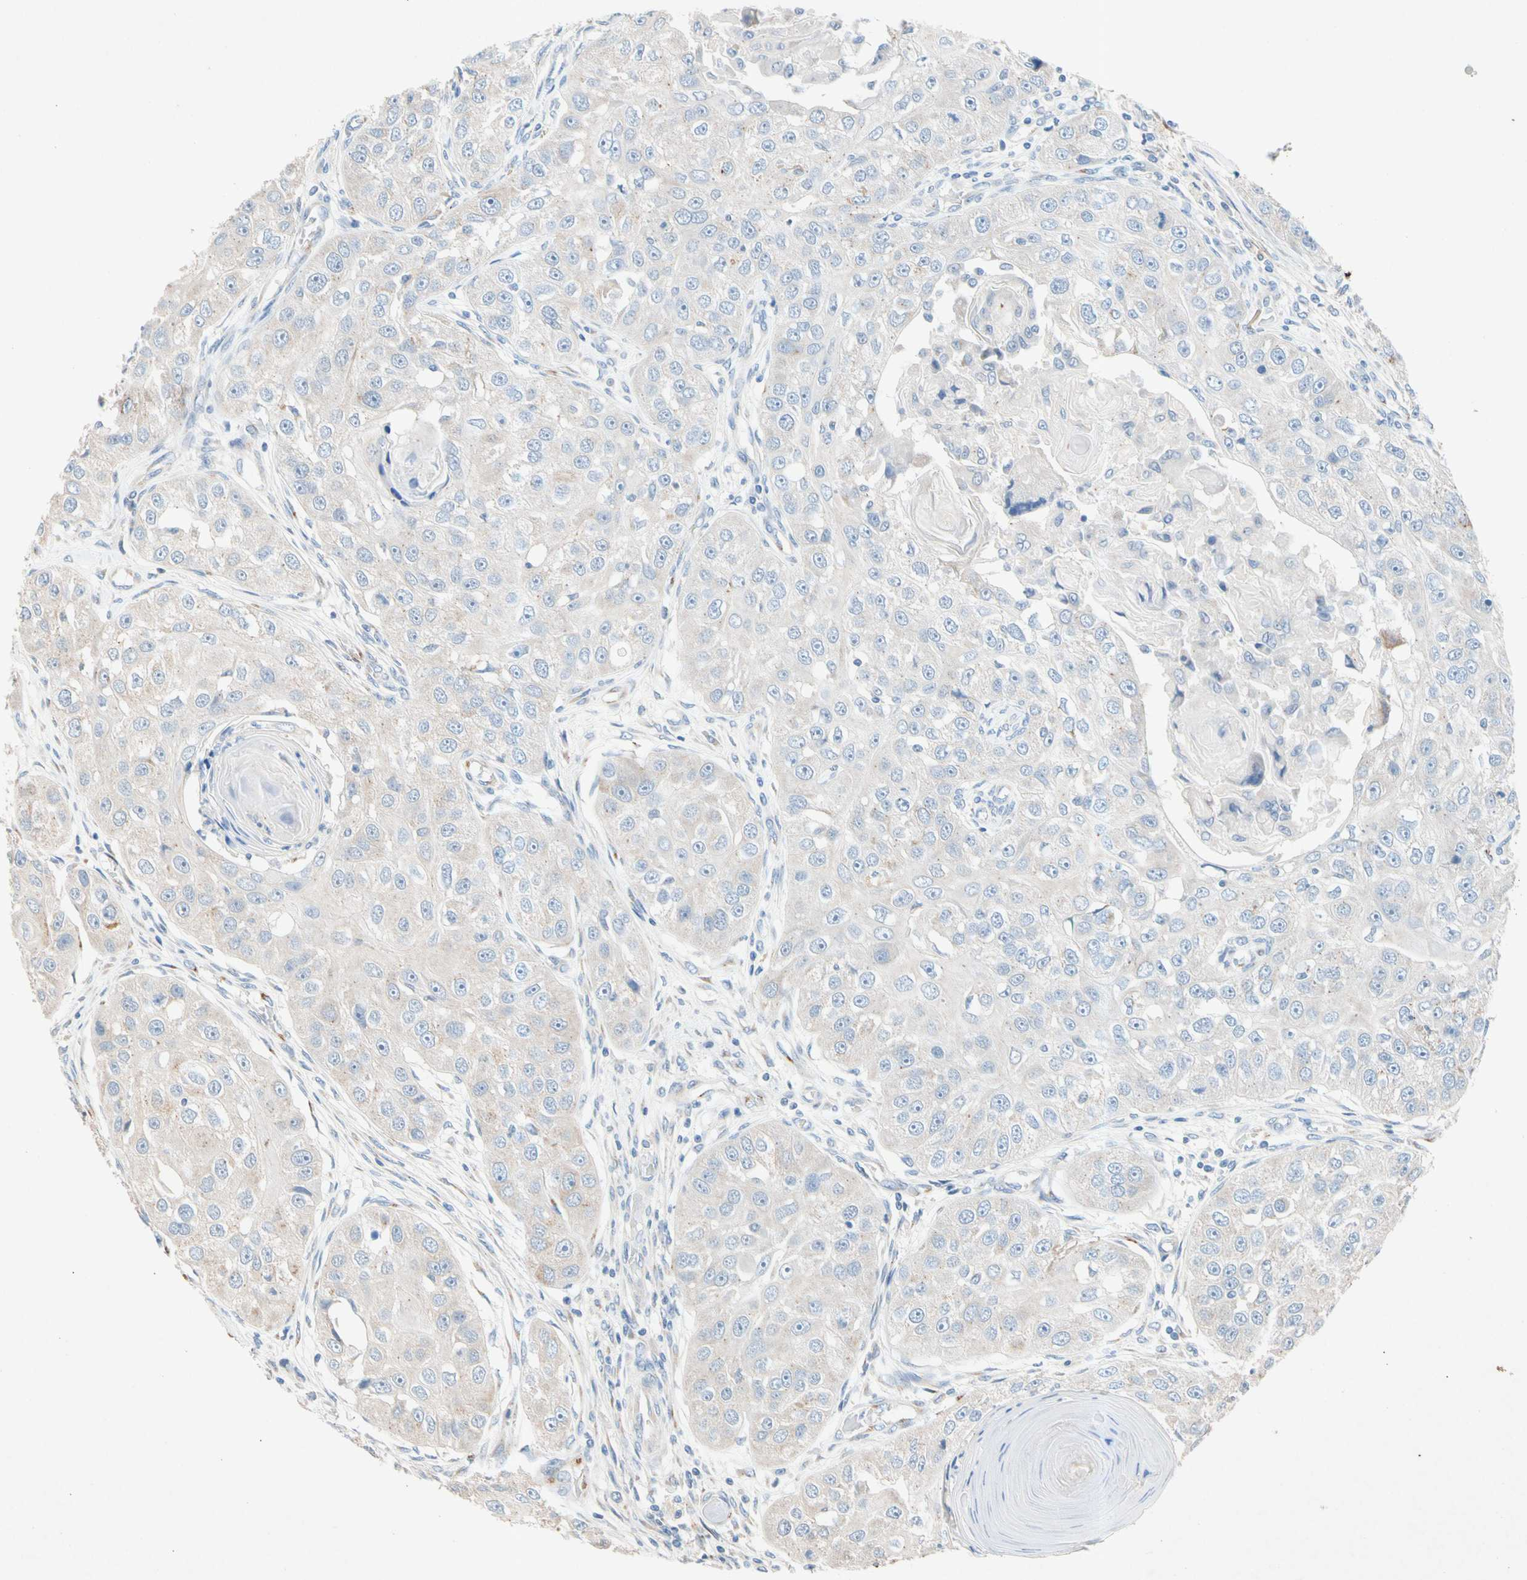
{"staining": {"intensity": "negative", "quantity": "none", "location": "none"}, "tissue": "head and neck cancer", "cell_type": "Tumor cells", "image_type": "cancer", "snomed": [{"axis": "morphology", "description": "Normal tissue, NOS"}, {"axis": "morphology", "description": "Squamous cell carcinoma, NOS"}, {"axis": "topography", "description": "Skeletal muscle"}, {"axis": "topography", "description": "Head-Neck"}], "caption": "A high-resolution micrograph shows IHC staining of head and neck squamous cell carcinoma, which exhibits no significant staining in tumor cells.", "gene": "GASK1B", "patient": {"sex": "male", "age": 51}}